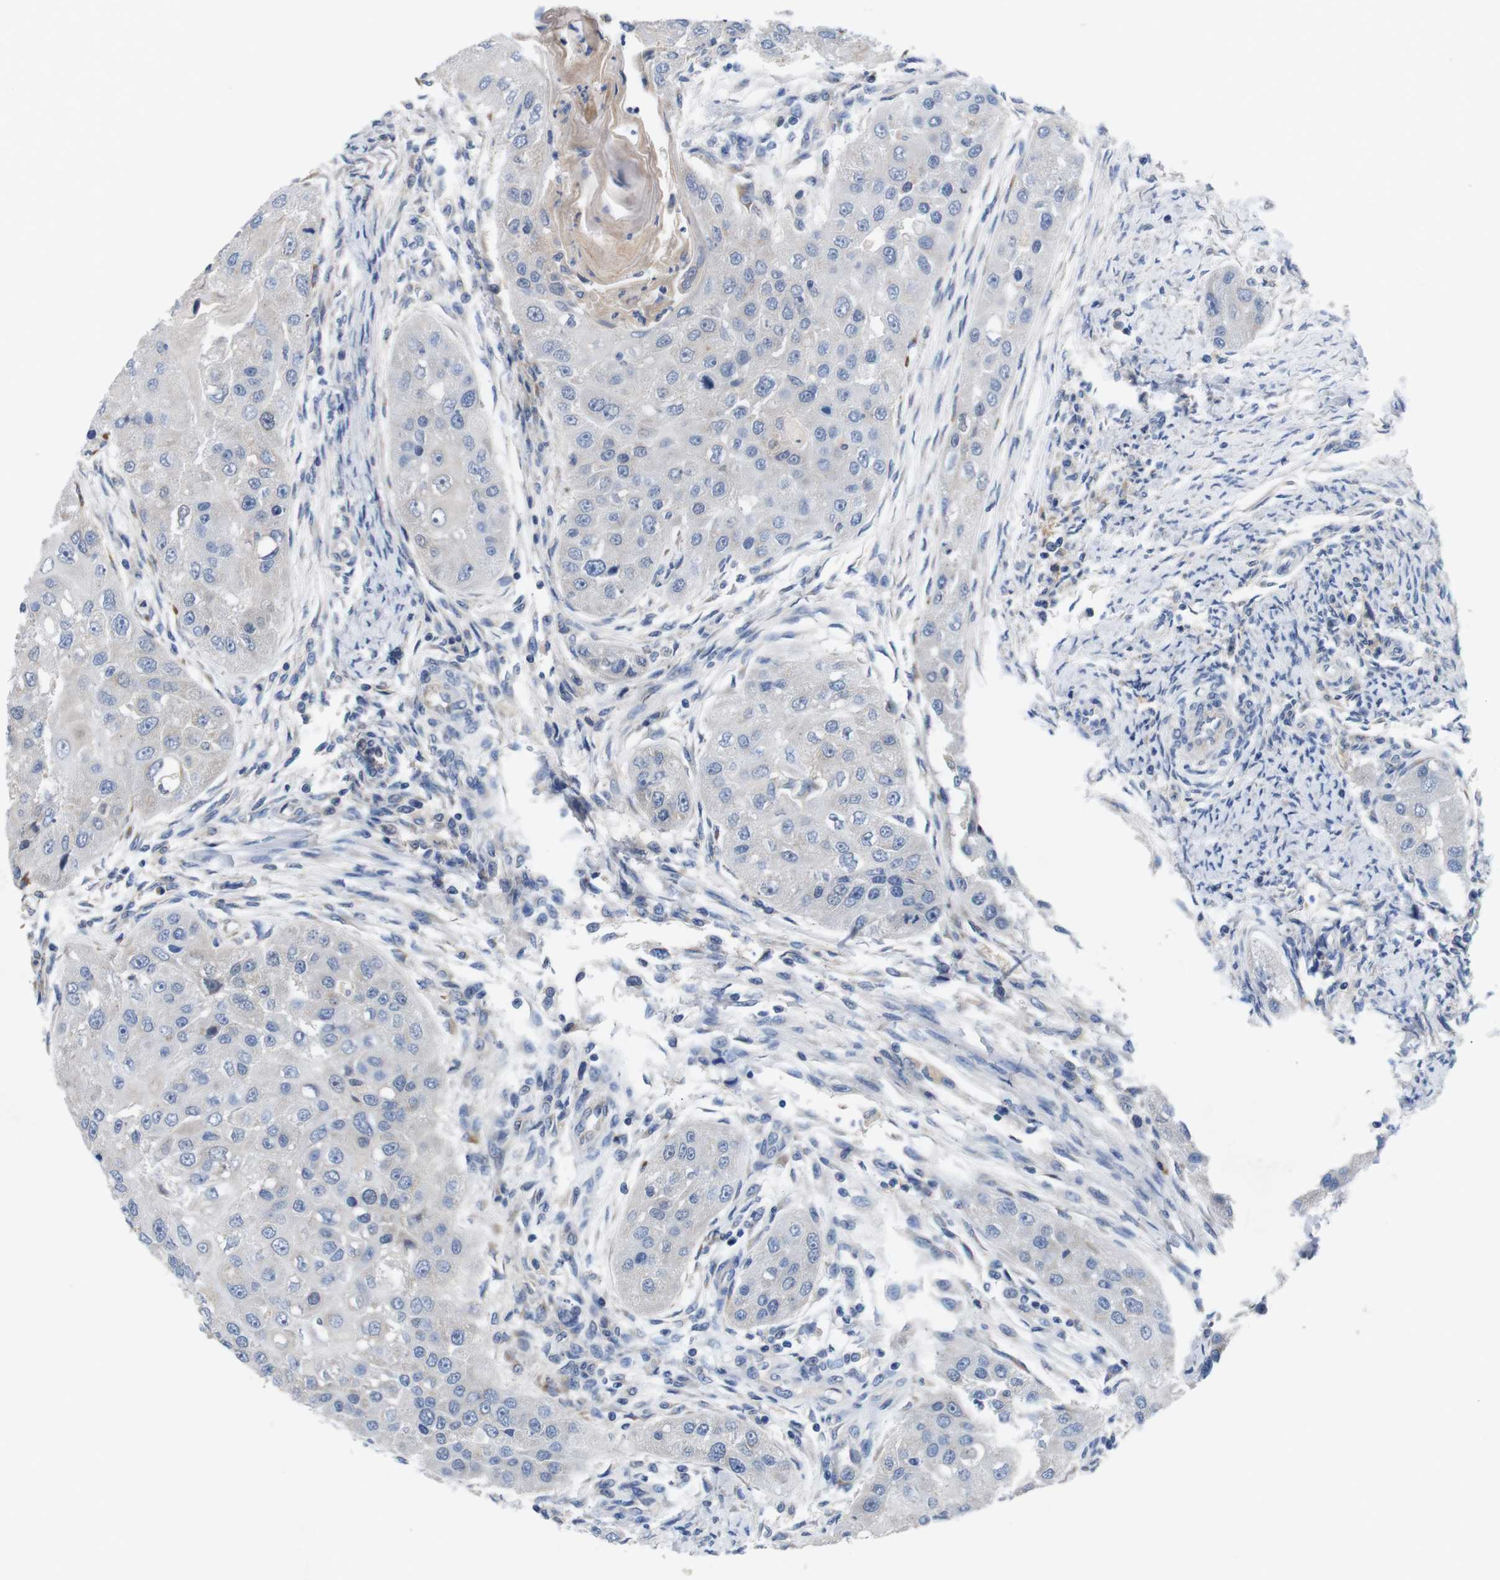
{"staining": {"intensity": "negative", "quantity": "none", "location": "none"}, "tissue": "head and neck cancer", "cell_type": "Tumor cells", "image_type": "cancer", "snomed": [{"axis": "morphology", "description": "Normal tissue, NOS"}, {"axis": "morphology", "description": "Squamous cell carcinoma, NOS"}, {"axis": "topography", "description": "Skeletal muscle"}, {"axis": "topography", "description": "Head-Neck"}], "caption": "The IHC photomicrograph has no significant staining in tumor cells of squamous cell carcinoma (head and neck) tissue.", "gene": "C1RL", "patient": {"sex": "male", "age": 51}}